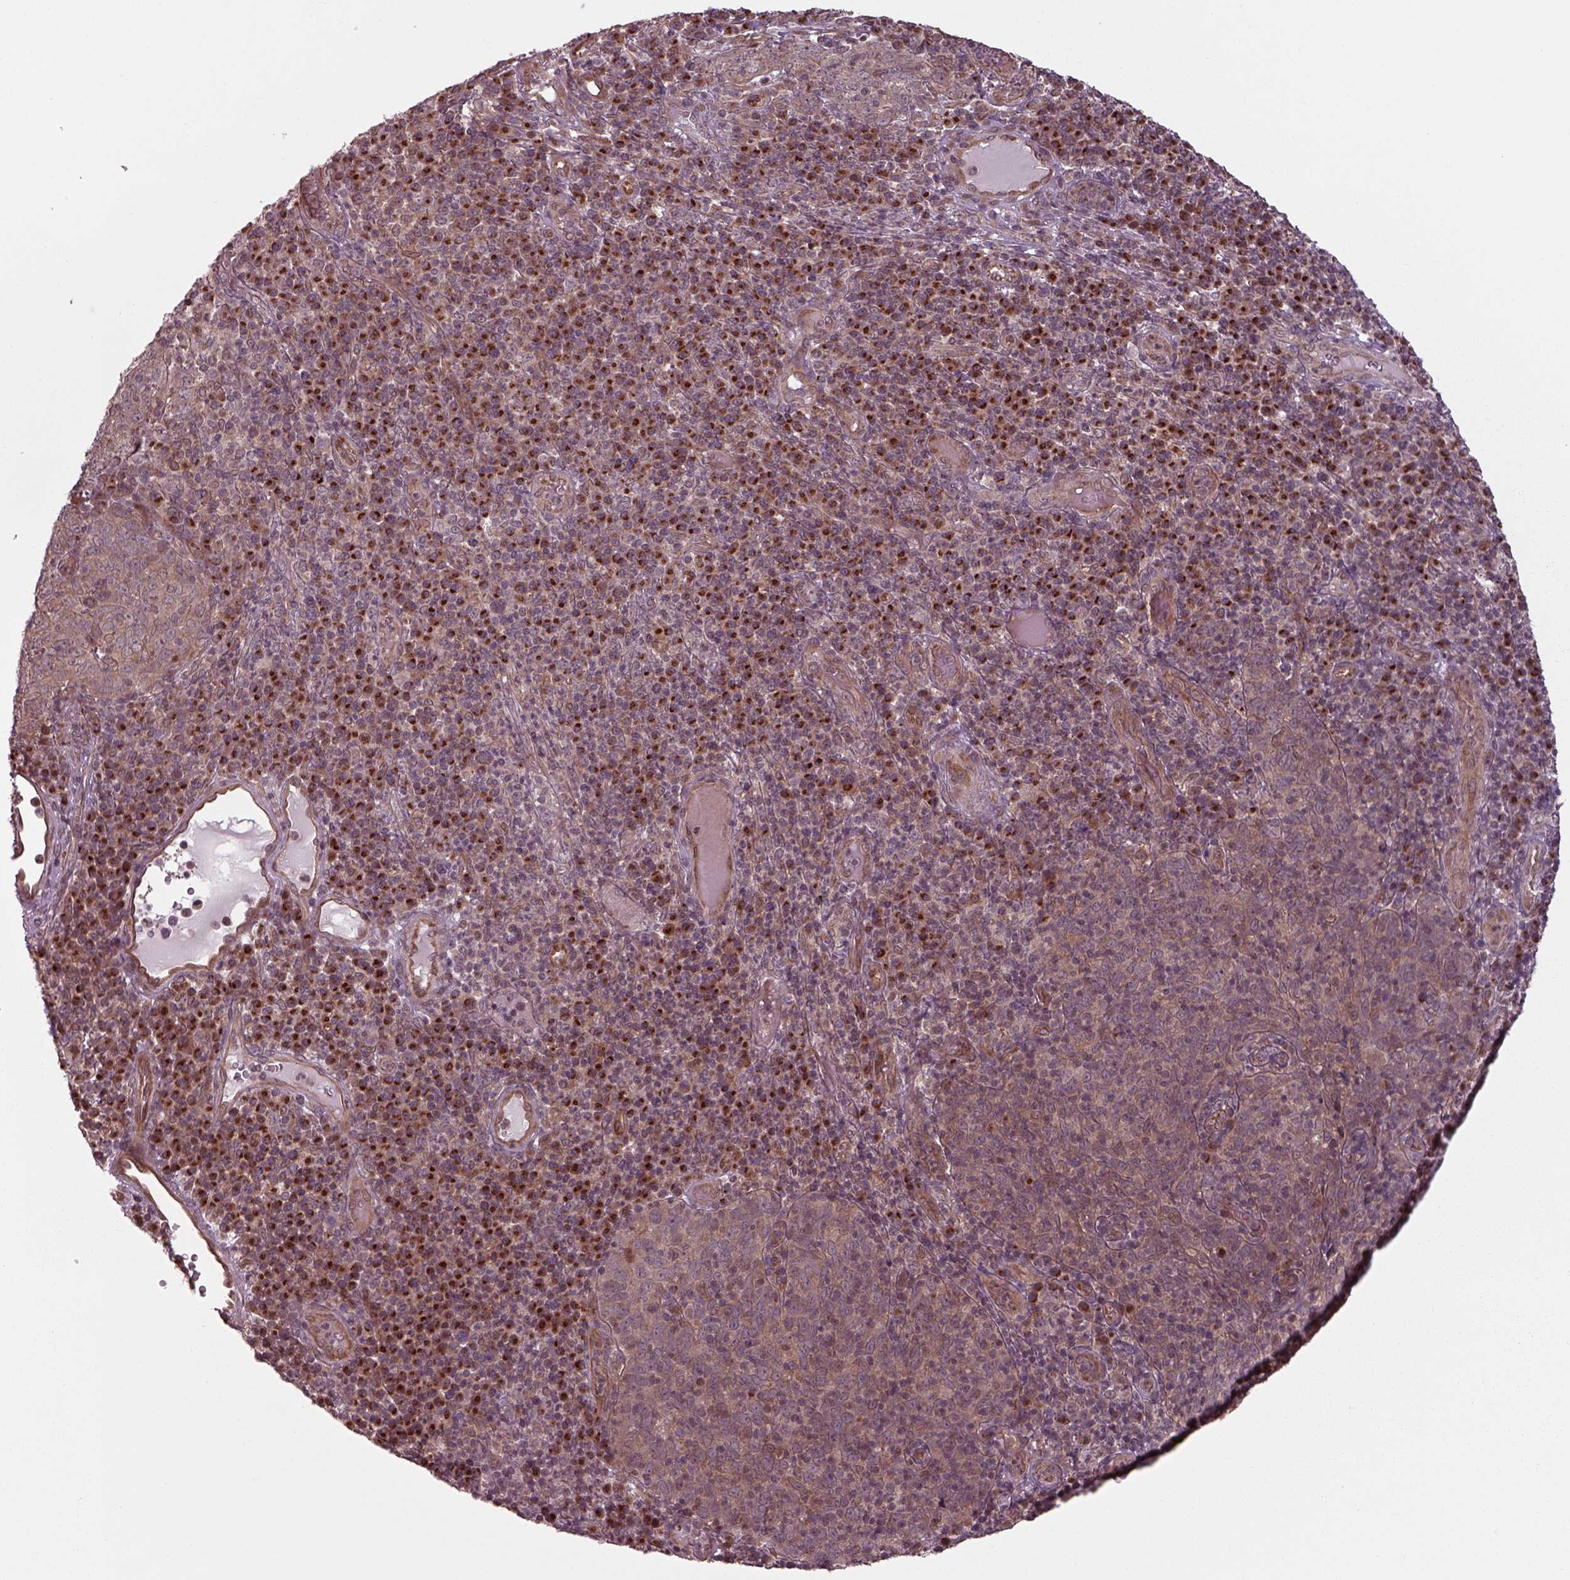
{"staining": {"intensity": "moderate", "quantity": ">75%", "location": "cytoplasmic/membranous"}, "tissue": "skin cancer", "cell_type": "Tumor cells", "image_type": "cancer", "snomed": [{"axis": "morphology", "description": "Squamous cell carcinoma, NOS"}, {"axis": "topography", "description": "Skin"}, {"axis": "topography", "description": "Anal"}], "caption": "This image shows immunohistochemistry (IHC) staining of human skin cancer, with medium moderate cytoplasmic/membranous positivity in approximately >75% of tumor cells.", "gene": "CHMP3", "patient": {"sex": "female", "age": 51}}